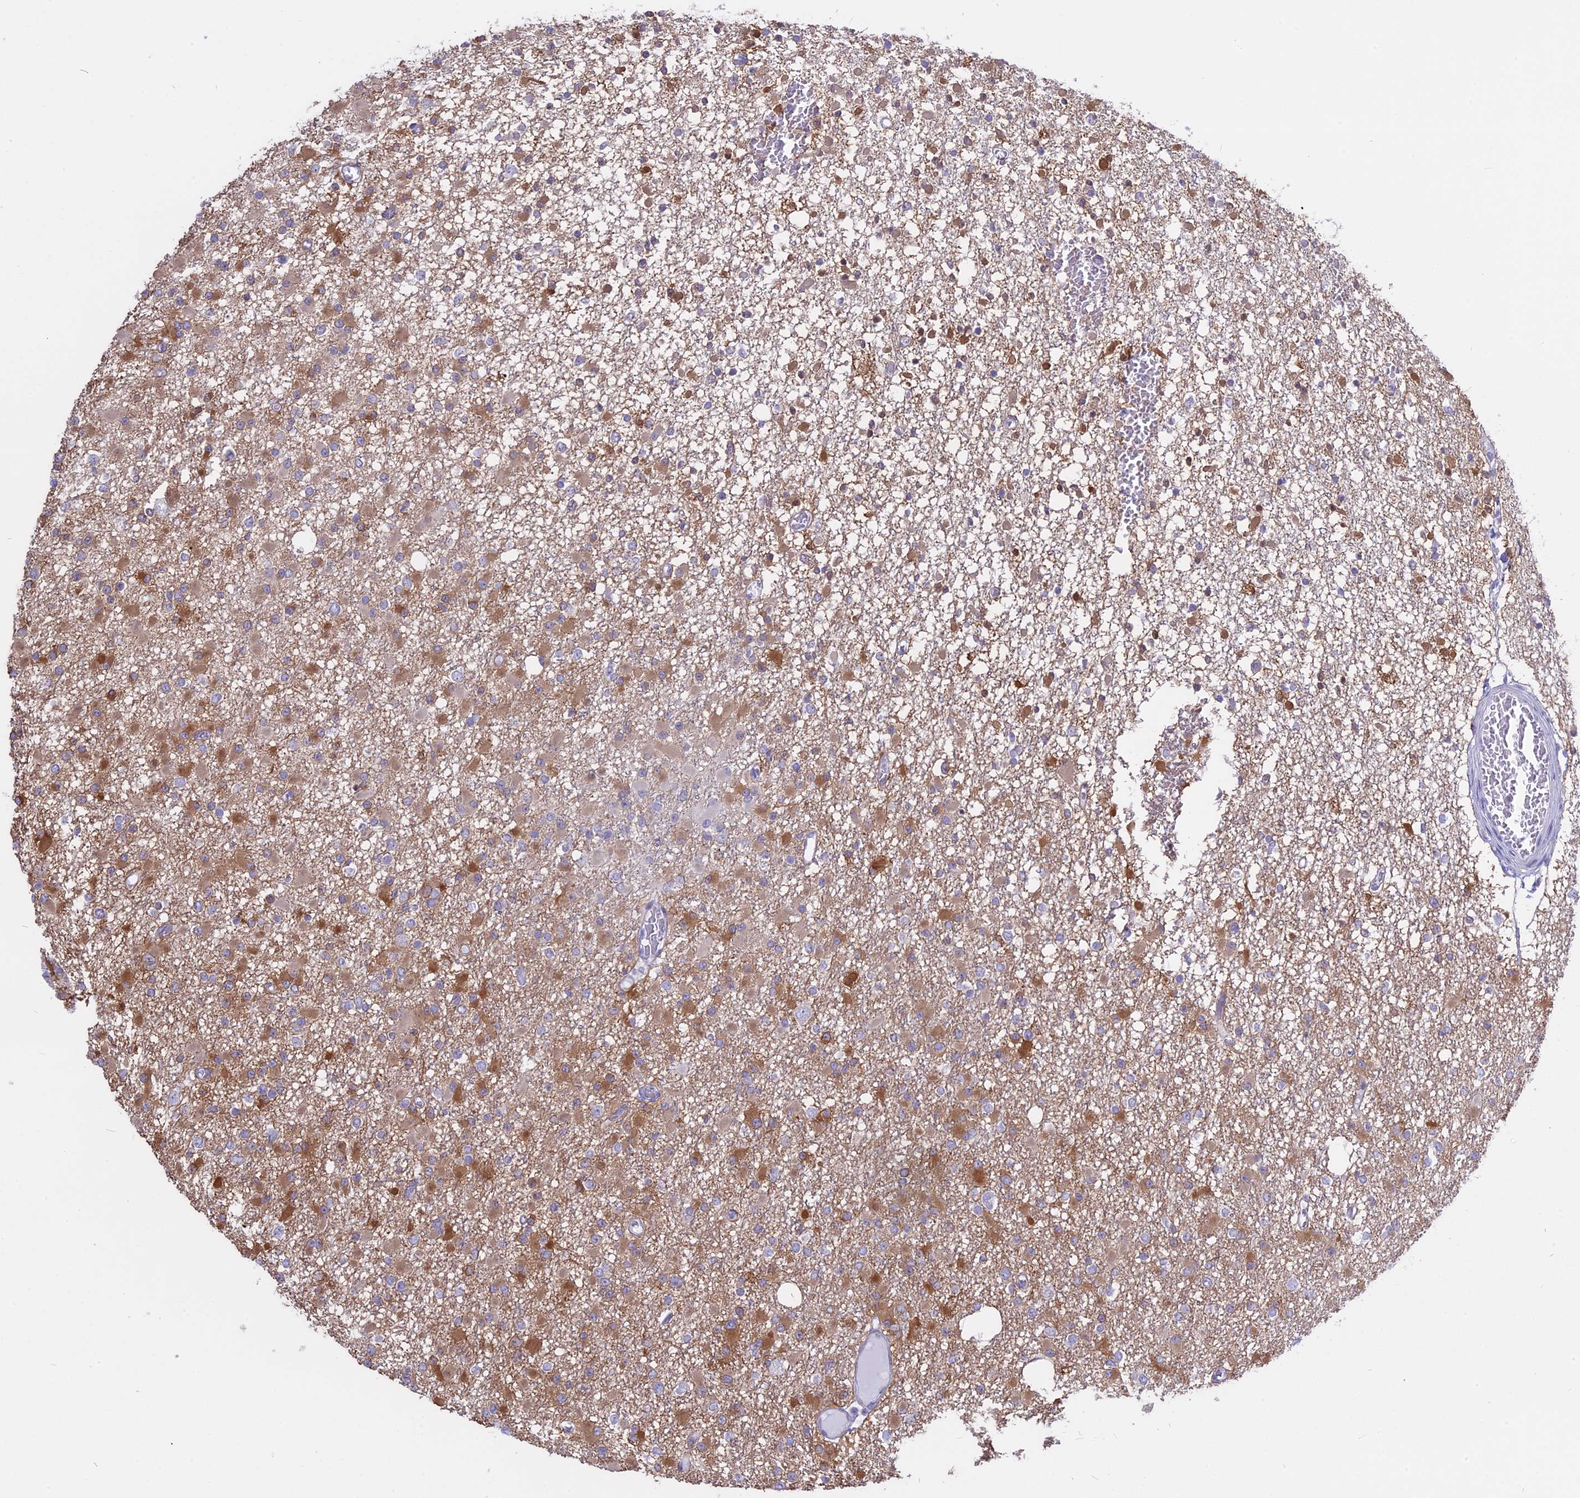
{"staining": {"intensity": "moderate", "quantity": "<25%", "location": "cytoplasmic/membranous"}, "tissue": "glioma", "cell_type": "Tumor cells", "image_type": "cancer", "snomed": [{"axis": "morphology", "description": "Glioma, malignant, Low grade"}, {"axis": "topography", "description": "Brain"}], "caption": "Glioma tissue exhibits moderate cytoplasmic/membranous positivity in approximately <25% of tumor cells", "gene": "AHCYL1", "patient": {"sex": "female", "age": 22}}